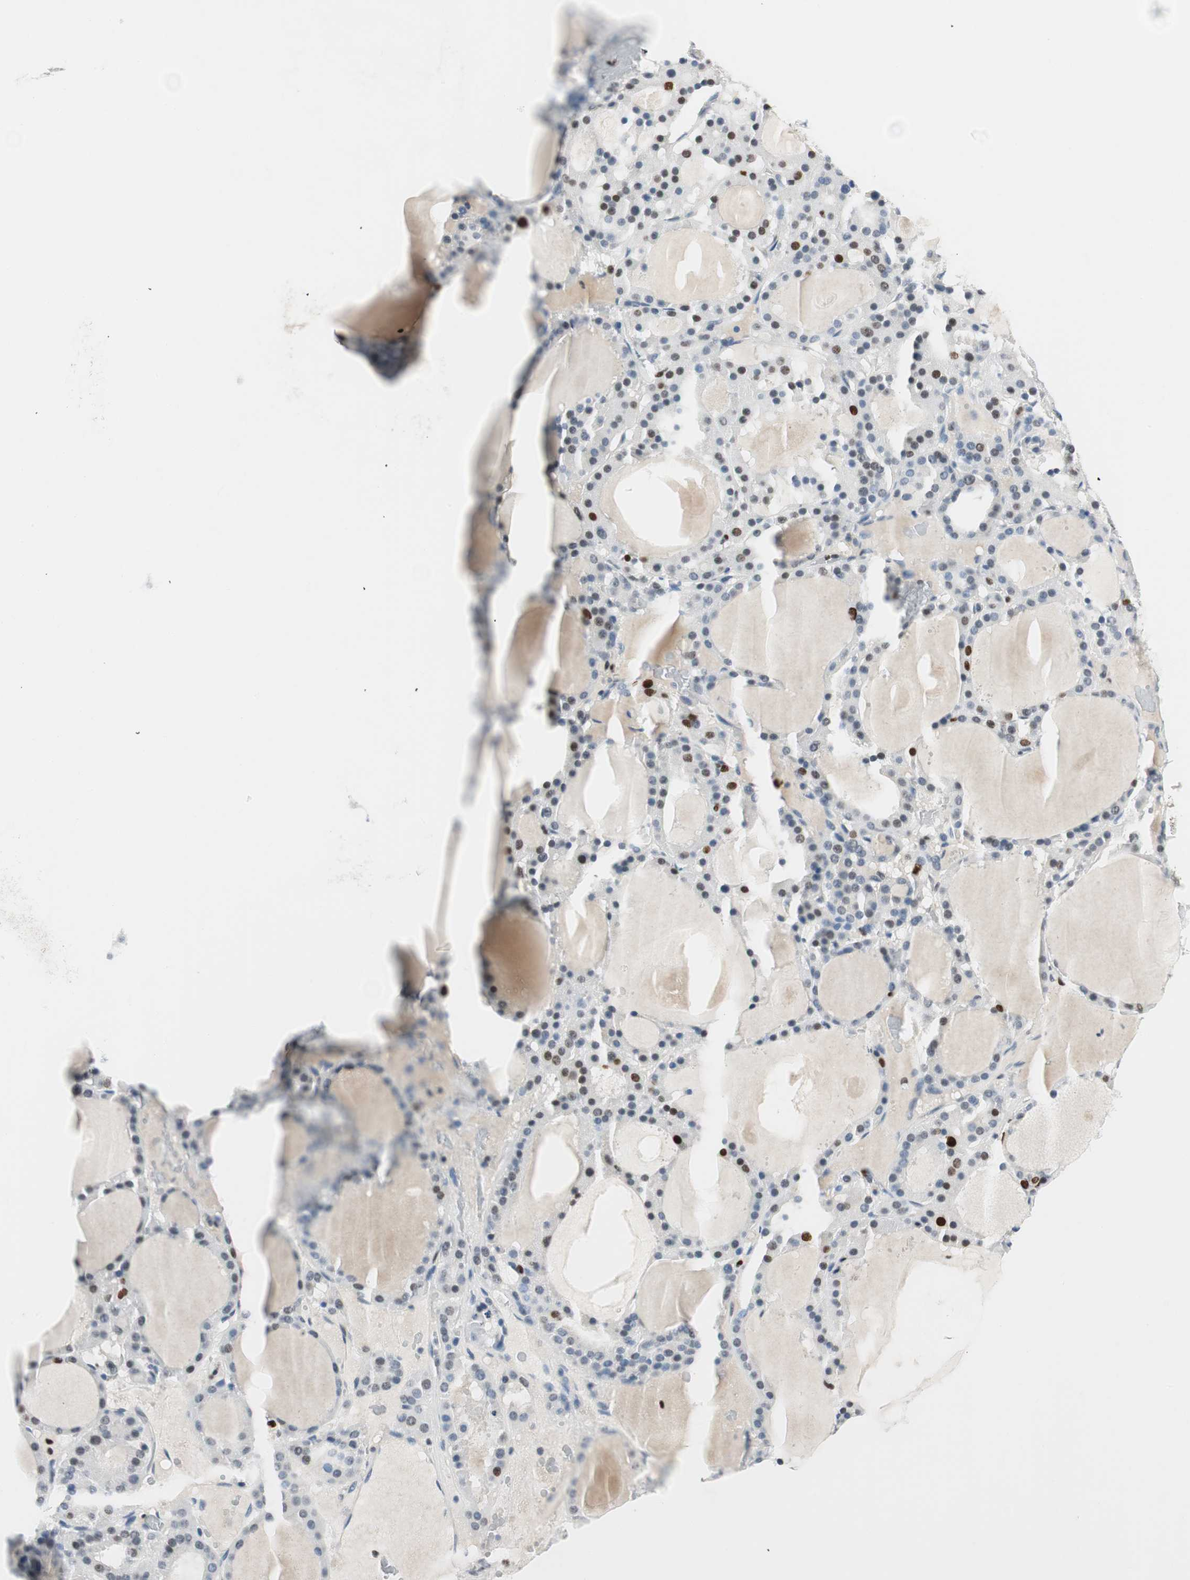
{"staining": {"intensity": "weak", "quantity": "<25%", "location": "nuclear"}, "tissue": "thyroid gland", "cell_type": "Glandular cells", "image_type": "normal", "snomed": [{"axis": "morphology", "description": "Normal tissue, NOS"}, {"axis": "morphology", "description": "Carcinoma, NOS"}, {"axis": "topography", "description": "Thyroid gland"}], "caption": "The image exhibits no significant expression in glandular cells of thyroid gland.", "gene": "EZH2", "patient": {"sex": "female", "age": 86}}